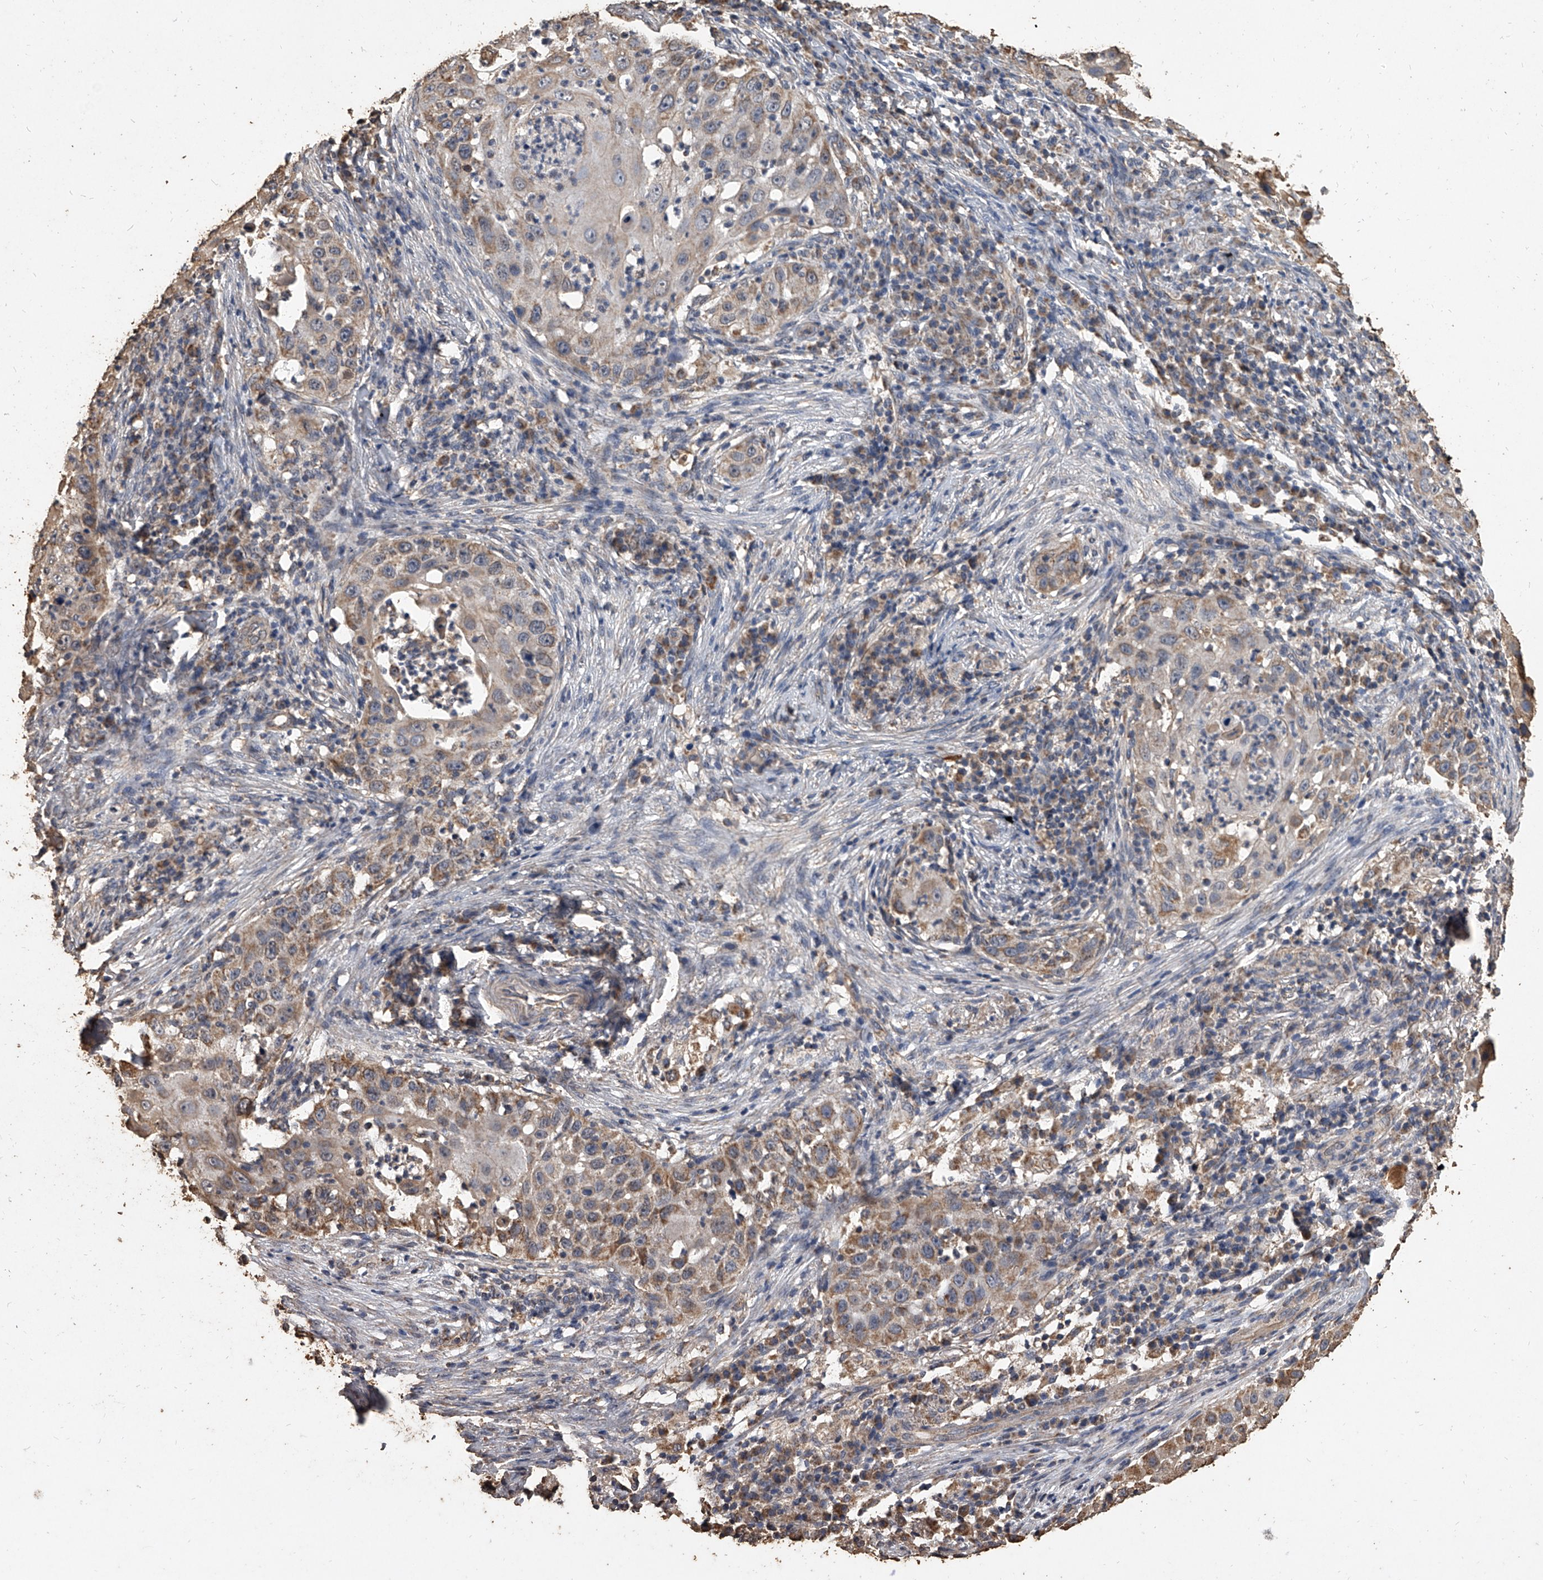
{"staining": {"intensity": "moderate", "quantity": ">75%", "location": "cytoplasmic/membranous"}, "tissue": "skin cancer", "cell_type": "Tumor cells", "image_type": "cancer", "snomed": [{"axis": "morphology", "description": "Squamous cell carcinoma, NOS"}, {"axis": "topography", "description": "Skin"}], "caption": "Brown immunohistochemical staining in squamous cell carcinoma (skin) reveals moderate cytoplasmic/membranous positivity in about >75% of tumor cells.", "gene": "MRPL28", "patient": {"sex": "female", "age": 44}}